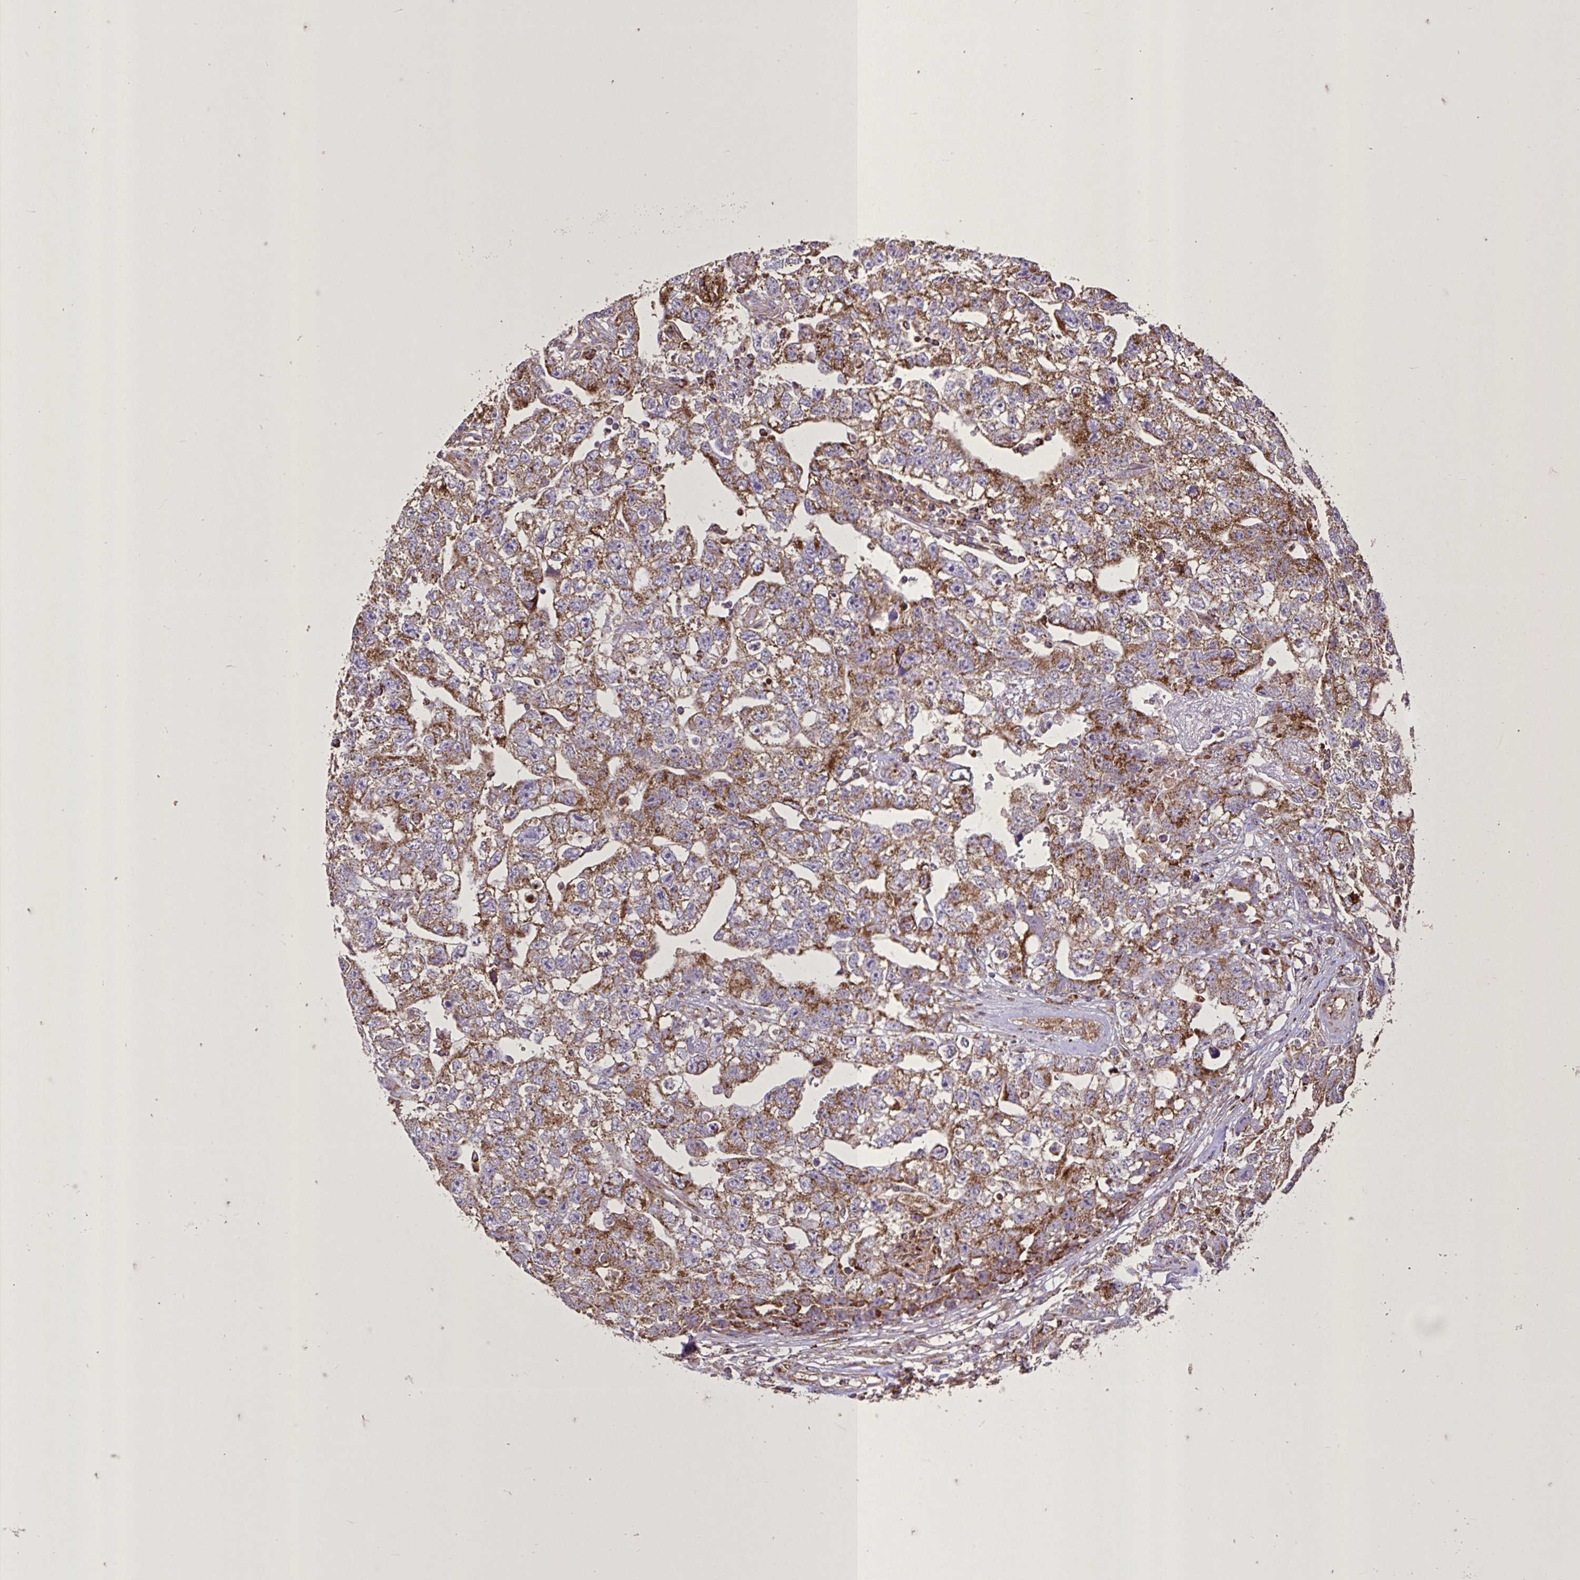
{"staining": {"intensity": "moderate", "quantity": ">75%", "location": "cytoplasmic/membranous"}, "tissue": "testis cancer", "cell_type": "Tumor cells", "image_type": "cancer", "snomed": [{"axis": "morphology", "description": "Carcinoma, Embryonal, NOS"}, {"axis": "topography", "description": "Testis"}], "caption": "About >75% of tumor cells in testis cancer show moderate cytoplasmic/membranous protein positivity as visualized by brown immunohistochemical staining.", "gene": "AGK", "patient": {"sex": "male", "age": 22}}